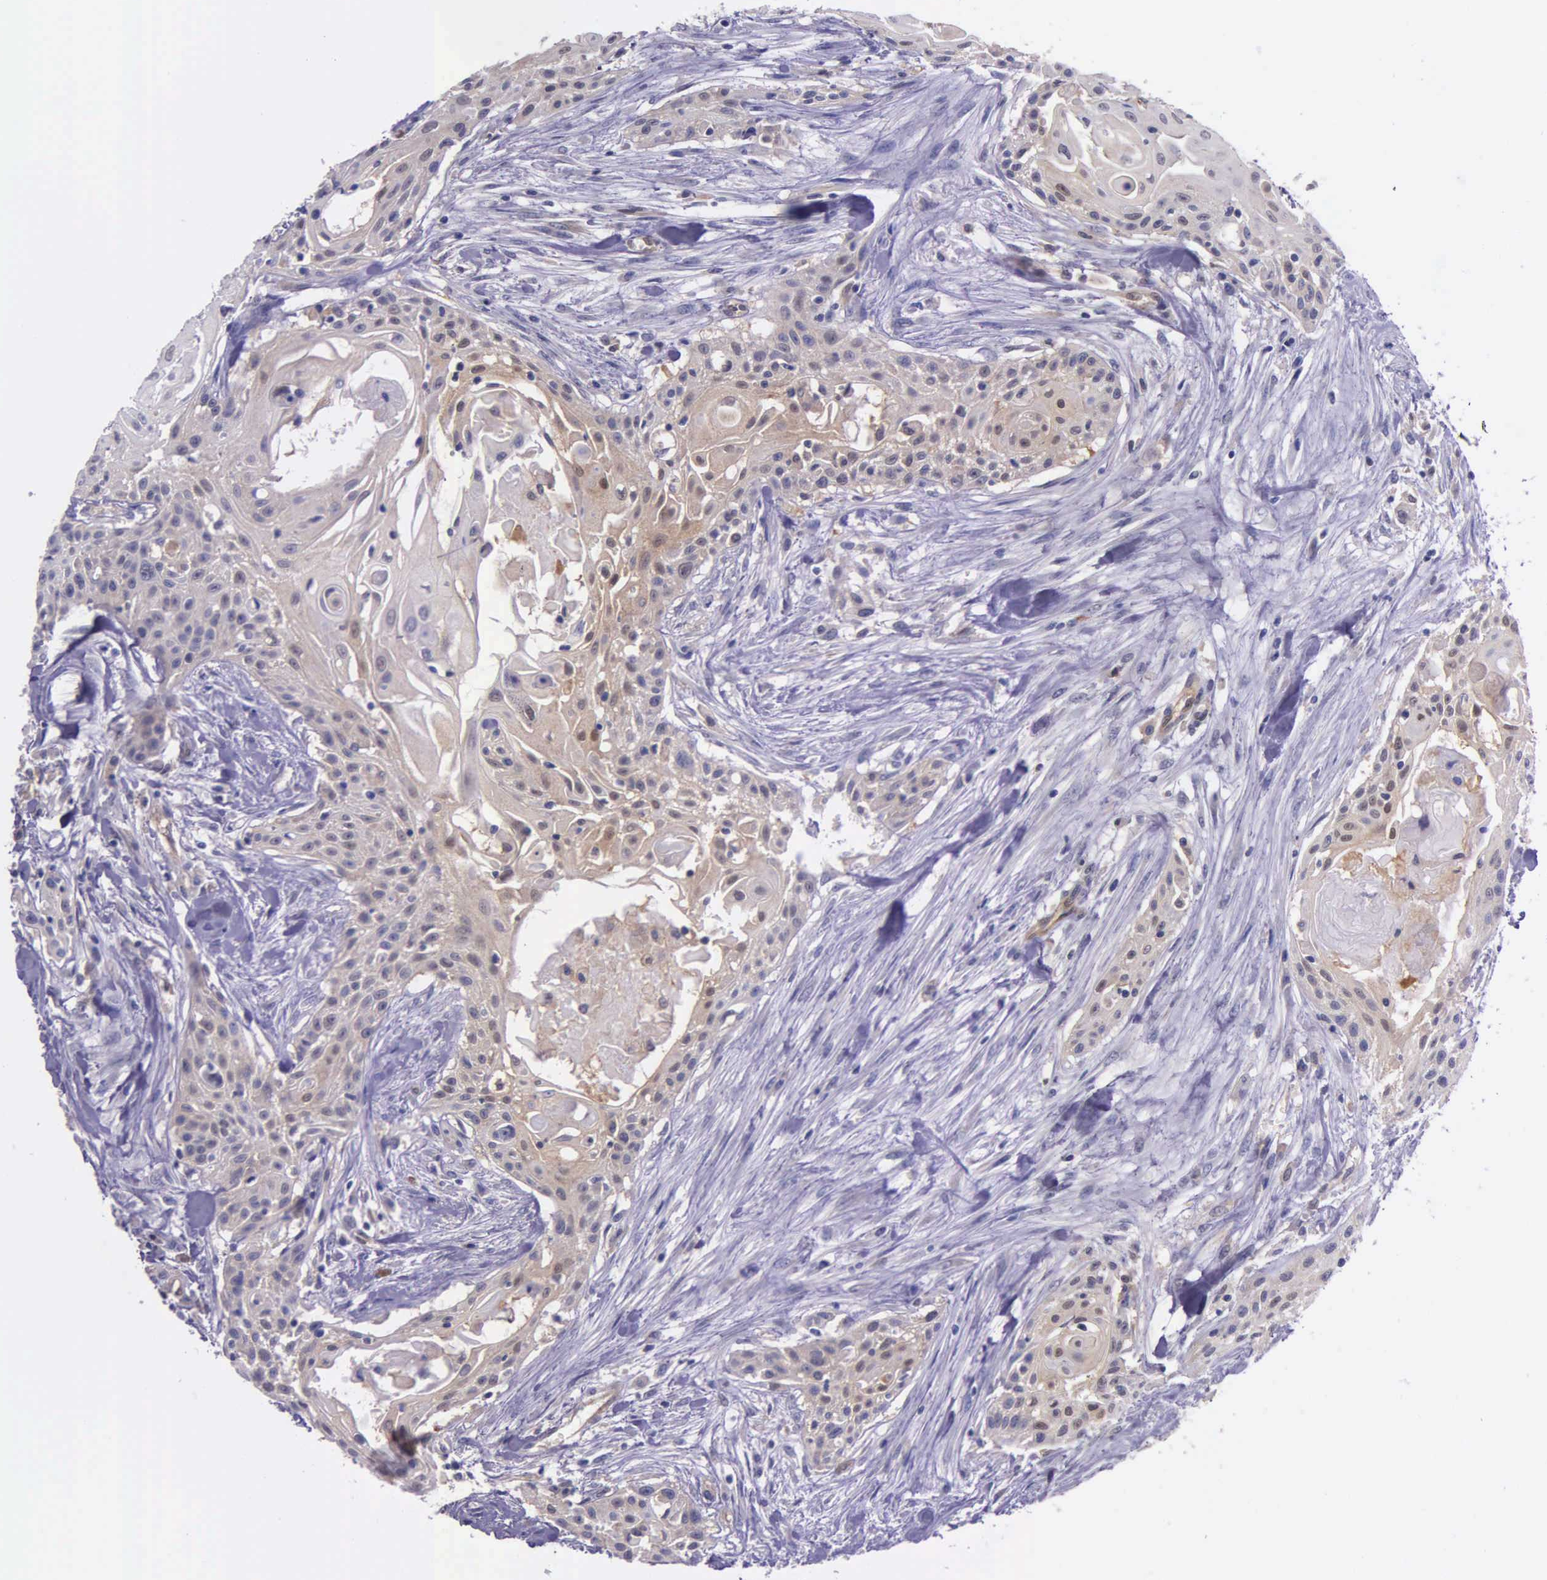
{"staining": {"intensity": "weak", "quantity": ">75%", "location": "cytoplasmic/membranous"}, "tissue": "head and neck cancer", "cell_type": "Tumor cells", "image_type": "cancer", "snomed": [{"axis": "morphology", "description": "Squamous cell carcinoma, NOS"}, {"axis": "morphology", "description": "Squamous cell carcinoma, metastatic, NOS"}, {"axis": "topography", "description": "Lymph node"}, {"axis": "topography", "description": "Salivary gland"}, {"axis": "topography", "description": "Head-Neck"}], "caption": "Immunohistochemistry staining of head and neck metastatic squamous cell carcinoma, which displays low levels of weak cytoplasmic/membranous staining in approximately >75% of tumor cells indicating weak cytoplasmic/membranous protein expression. The staining was performed using DAB (brown) for protein detection and nuclei were counterstained in hematoxylin (blue).", "gene": "GMPR2", "patient": {"sex": "female", "age": 74}}